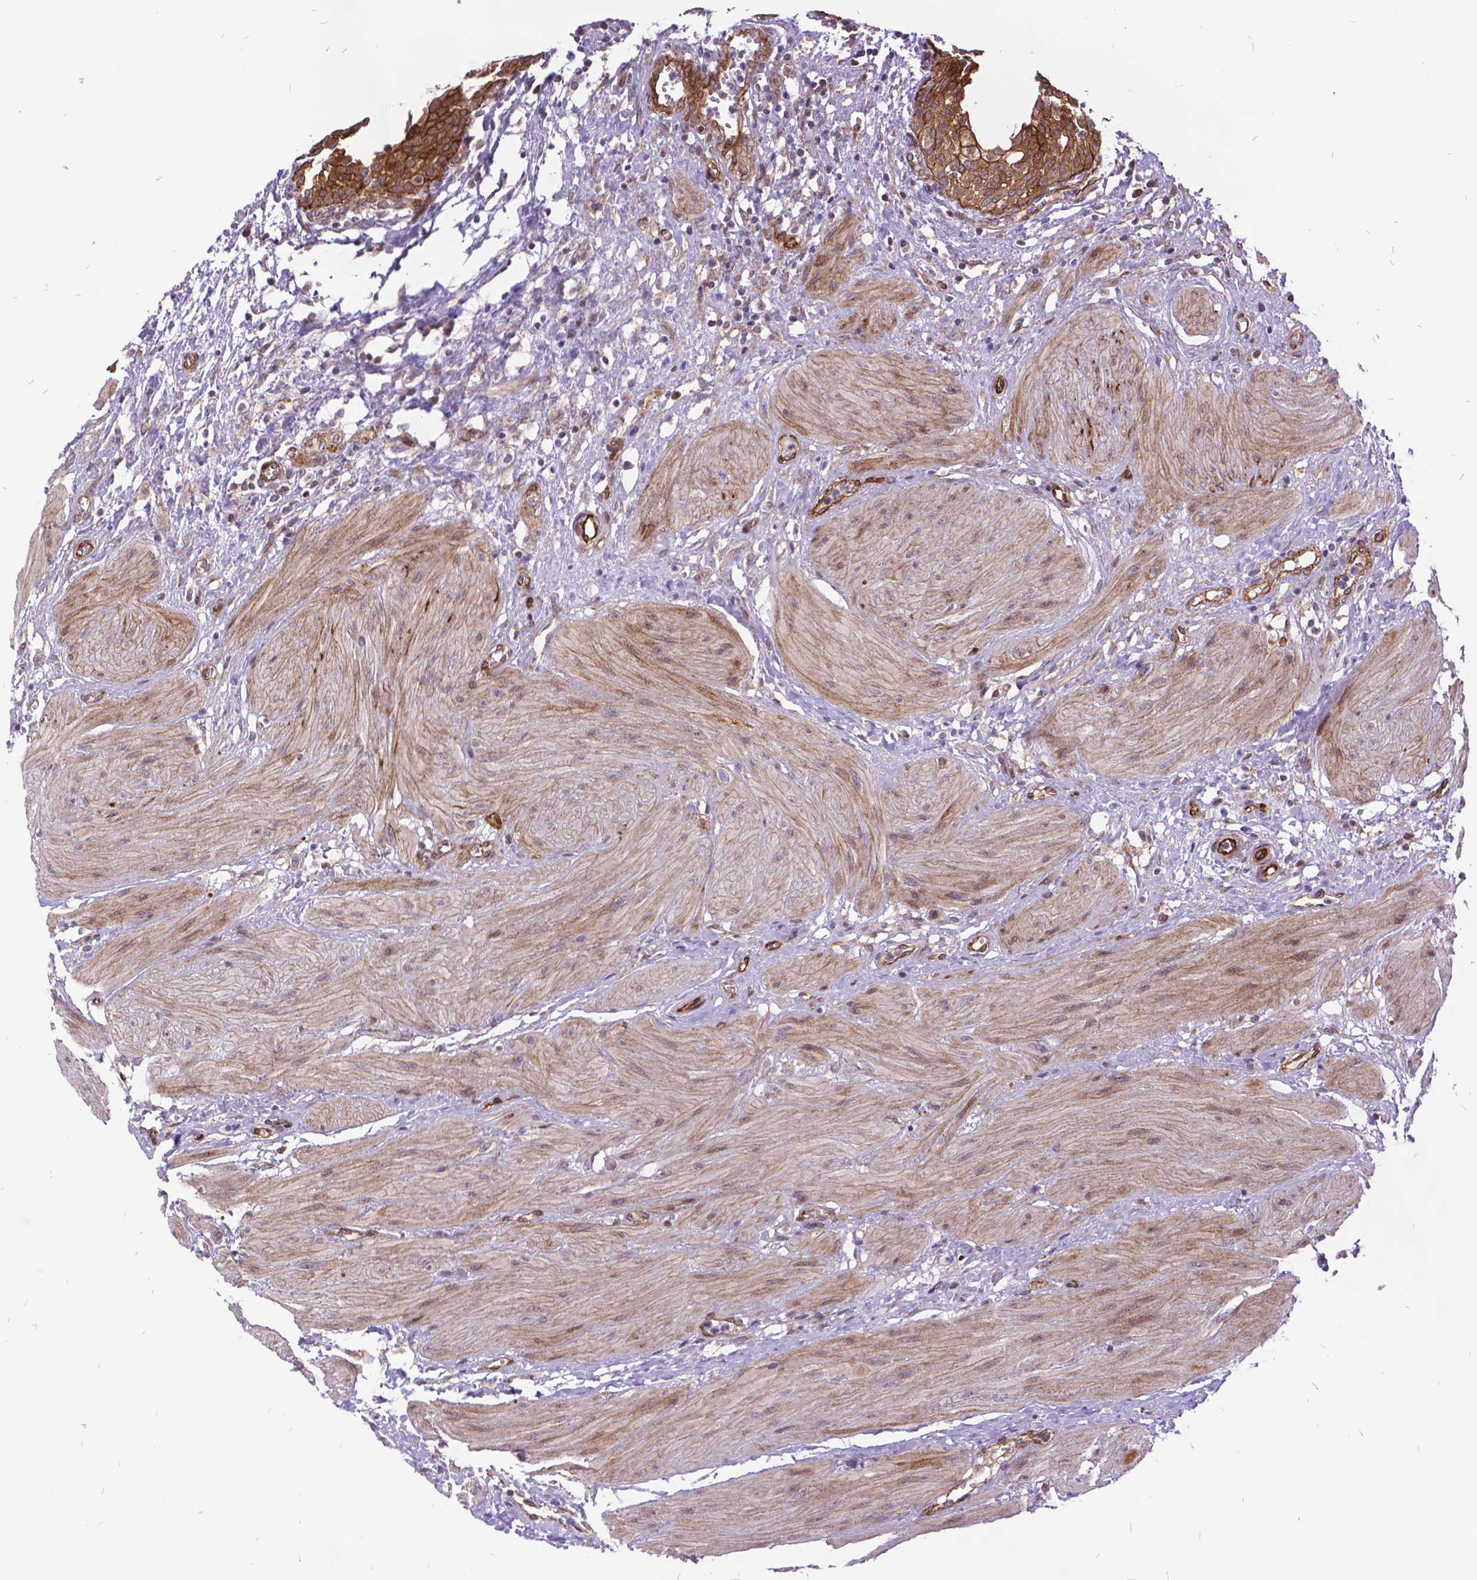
{"staining": {"intensity": "strong", "quantity": ">75%", "location": "cytoplasmic/membranous"}, "tissue": "urinary bladder", "cell_type": "Urothelial cells", "image_type": "normal", "snomed": [{"axis": "morphology", "description": "Normal tissue, NOS"}, {"axis": "topography", "description": "Urinary bladder"}], "caption": "Strong cytoplasmic/membranous staining for a protein is identified in approximately >75% of urothelial cells of benign urinary bladder using immunohistochemistry.", "gene": "GRB7", "patient": {"sex": "male", "age": 55}}